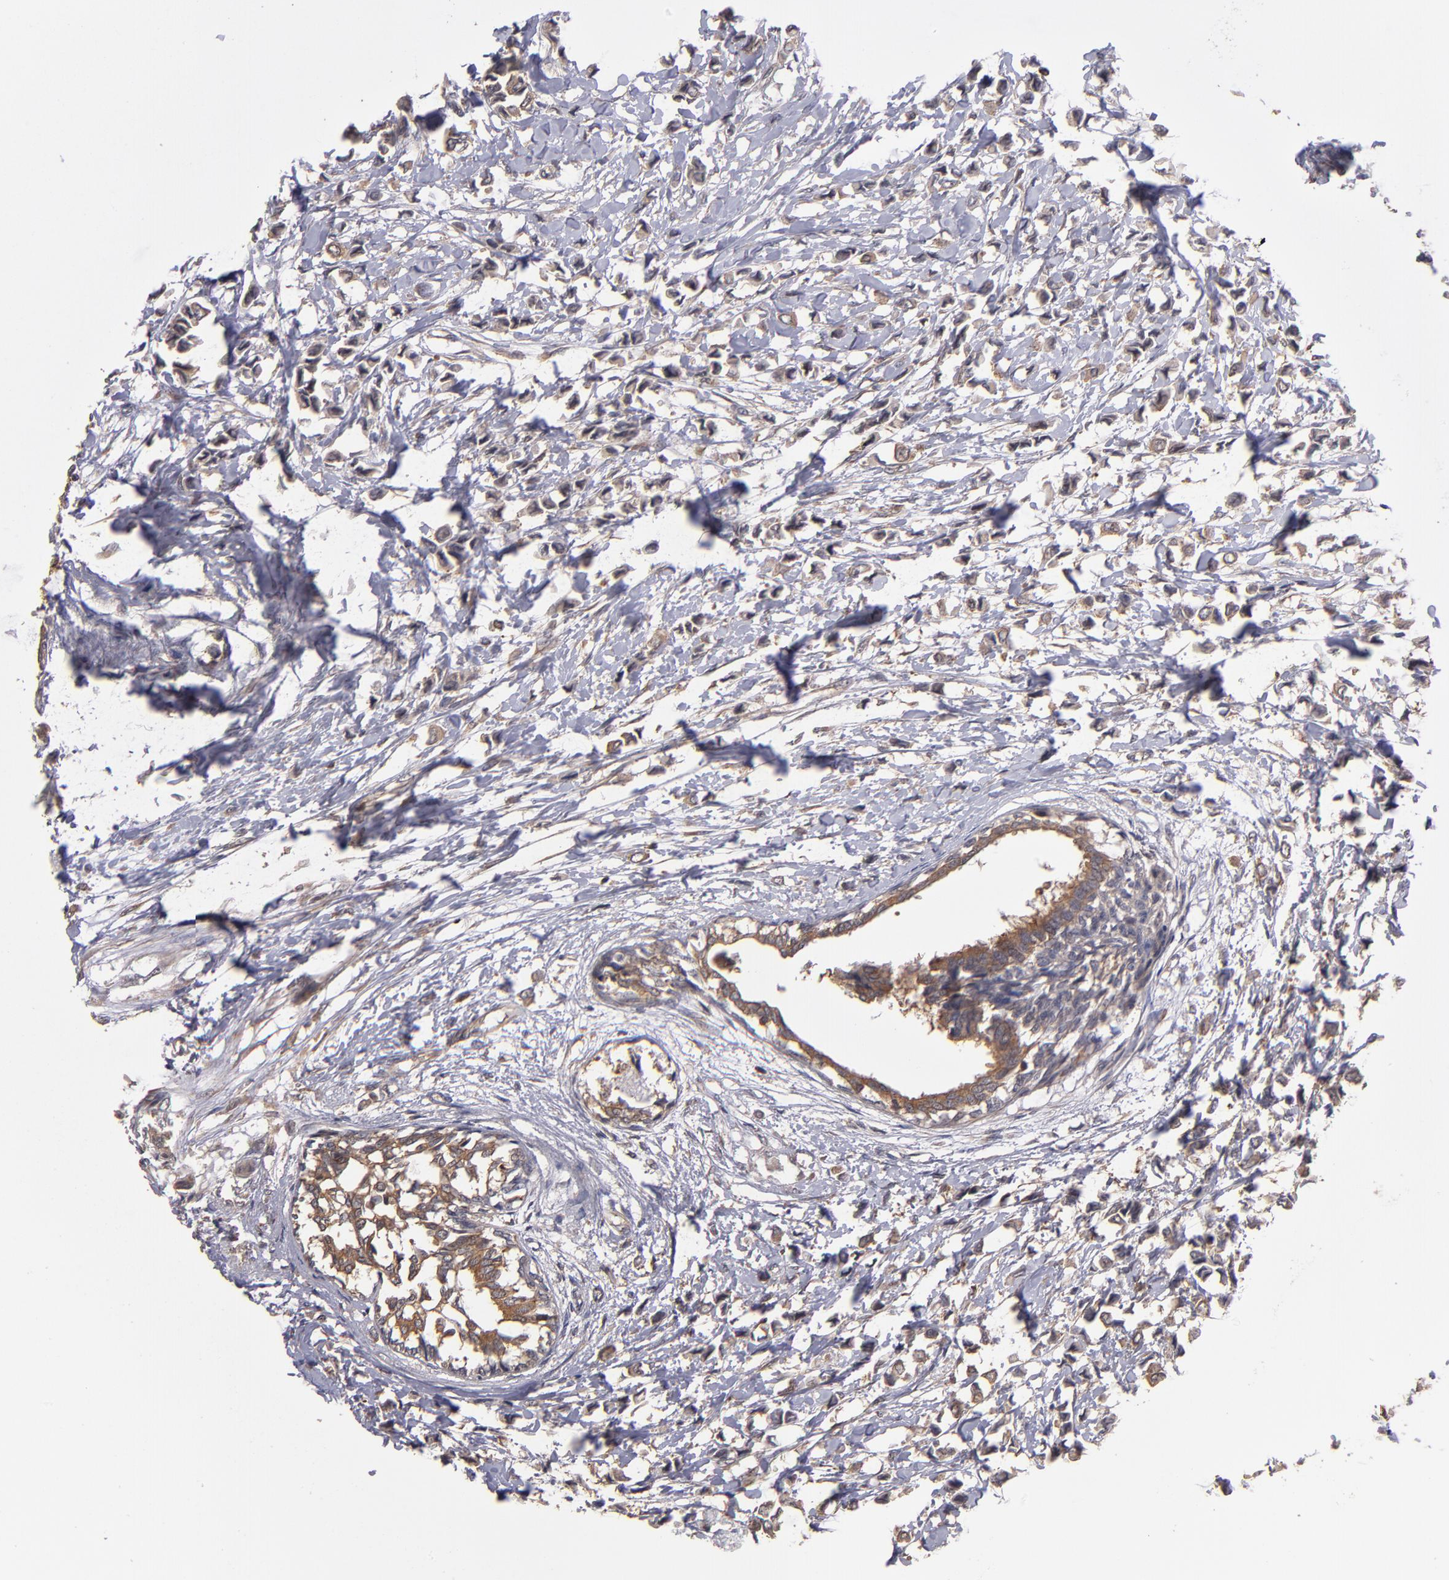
{"staining": {"intensity": "moderate", "quantity": ">75%", "location": "cytoplasmic/membranous"}, "tissue": "breast cancer", "cell_type": "Tumor cells", "image_type": "cancer", "snomed": [{"axis": "morphology", "description": "Lobular carcinoma"}, {"axis": "topography", "description": "Breast"}], "caption": "Immunohistochemistry (IHC) of lobular carcinoma (breast) exhibits medium levels of moderate cytoplasmic/membranous staining in approximately >75% of tumor cells.", "gene": "NF2", "patient": {"sex": "female", "age": 51}}